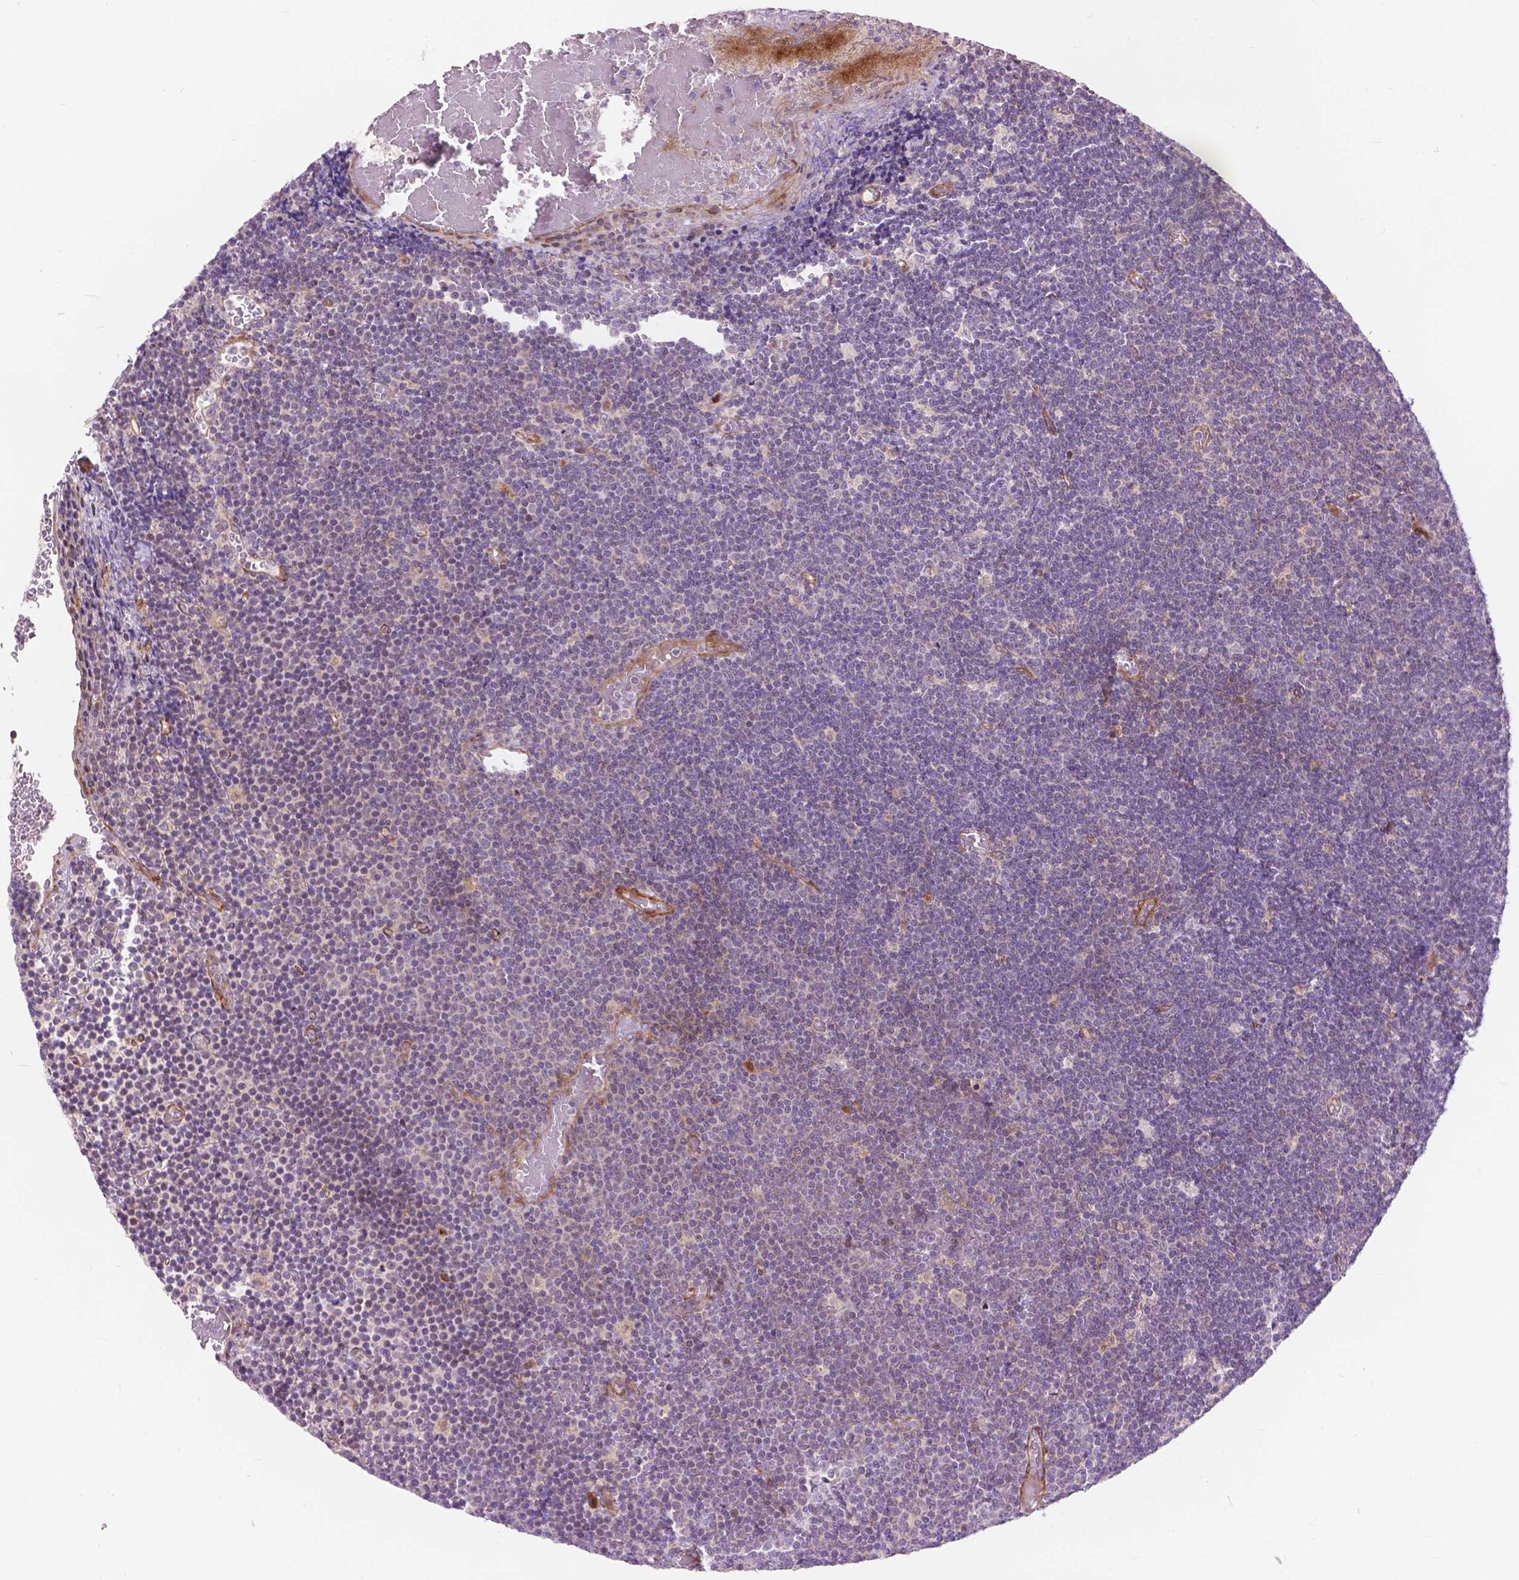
{"staining": {"intensity": "negative", "quantity": "none", "location": "none"}, "tissue": "lymphoma", "cell_type": "Tumor cells", "image_type": "cancer", "snomed": [{"axis": "morphology", "description": "Malignant lymphoma, non-Hodgkin's type, Low grade"}, {"axis": "topography", "description": "Brain"}], "caption": "Immunohistochemical staining of human lymphoma displays no significant staining in tumor cells.", "gene": "MORN1", "patient": {"sex": "female", "age": 66}}